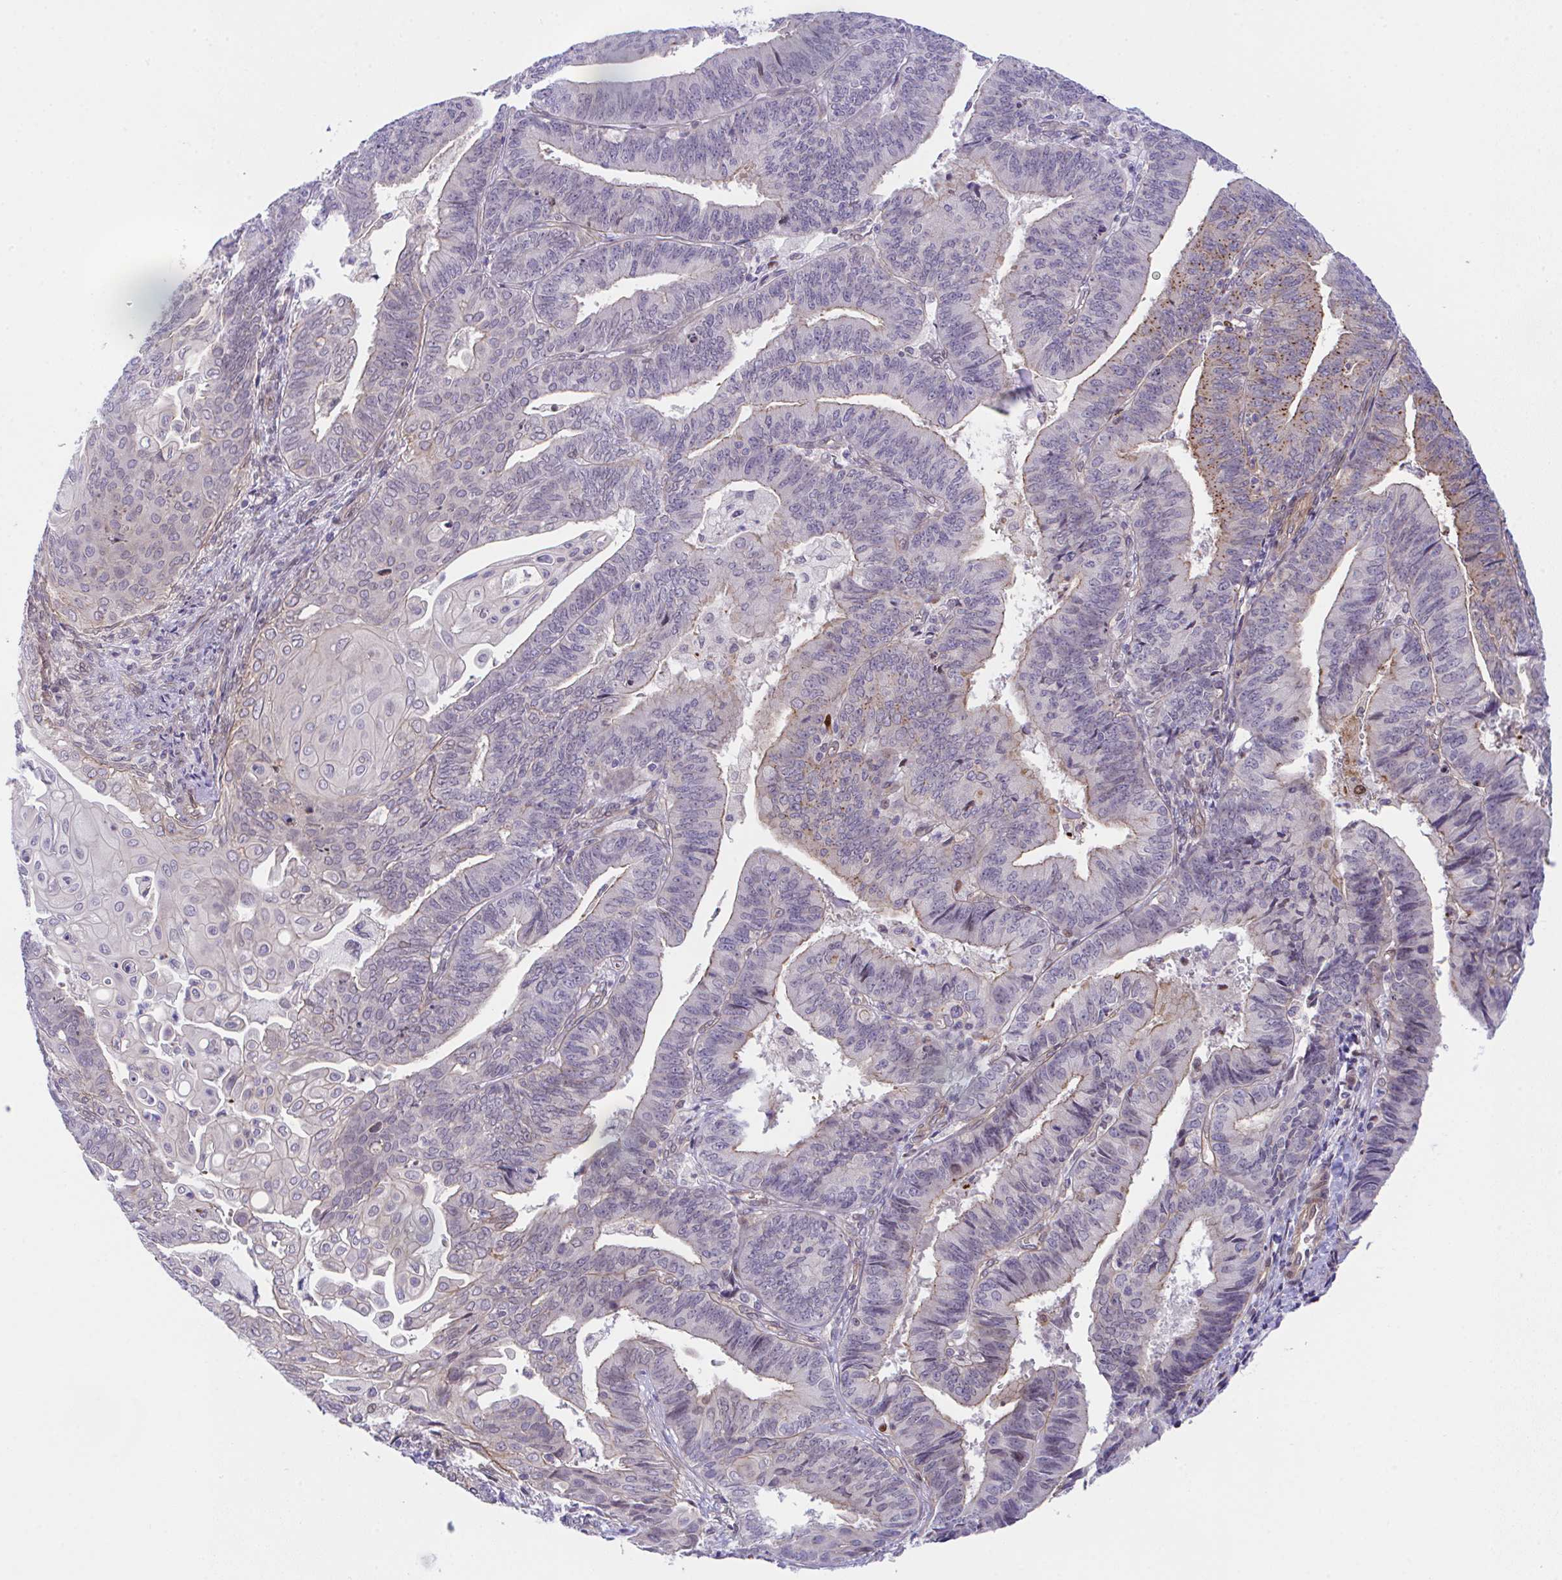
{"staining": {"intensity": "moderate", "quantity": "<25%", "location": "cytoplasmic/membranous"}, "tissue": "endometrial cancer", "cell_type": "Tumor cells", "image_type": "cancer", "snomed": [{"axis": "morphology", "description": "Adenocarcinoma, NOS"}, {"axis": "topography", "description": "Endometrium"}], "caption": "Immunohistochemical staining of human endometrial adenocarcinoma displays moderate cytoplasmic/membranous protein expression in about <25% of tumor cells.", "gene": "ZBED3", "patient": {"sex": "female", "age": 73}}